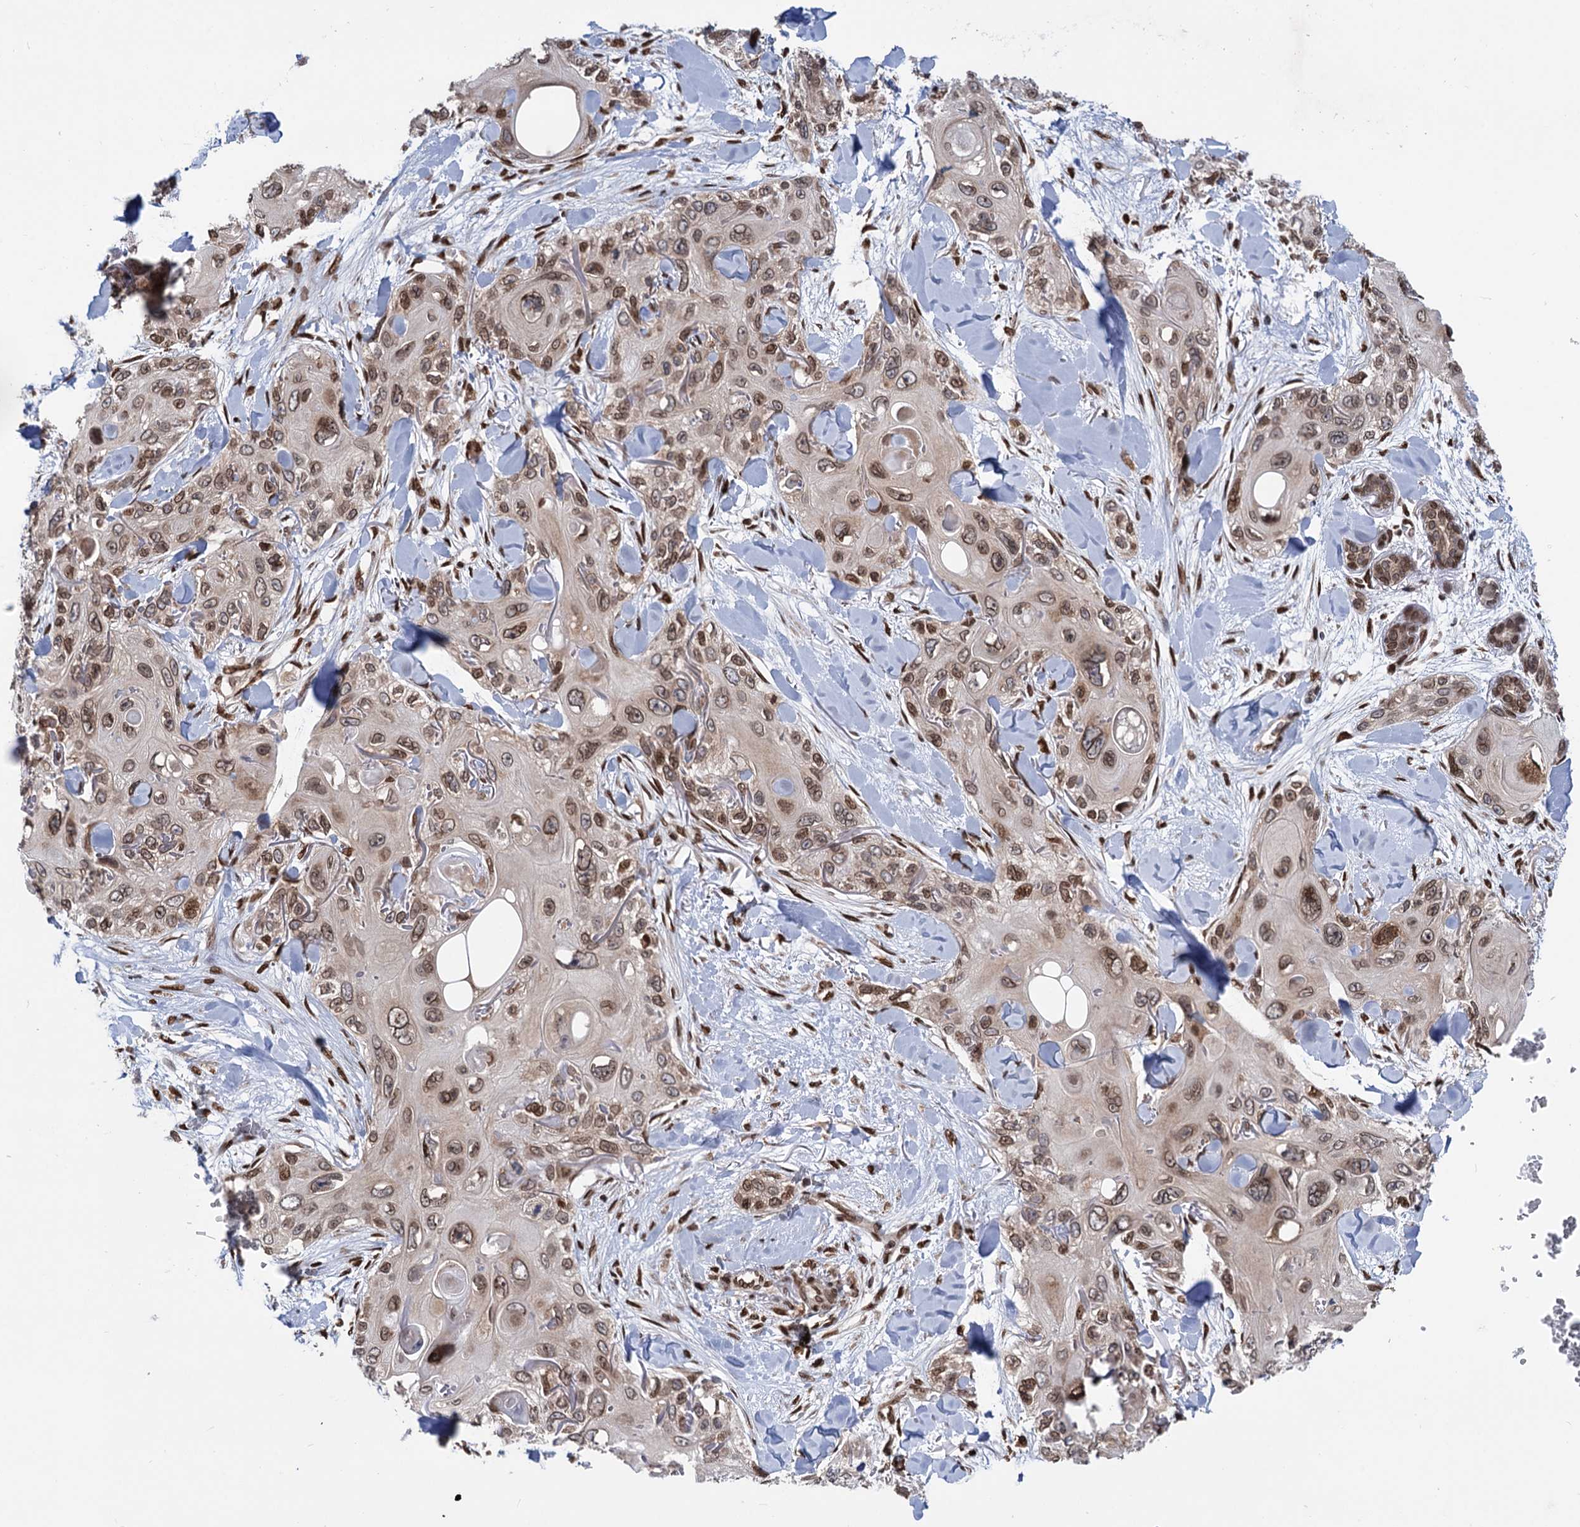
{"staining": {"intensity": "moderate", "quantity": ">75%", "location": "nuclear"}, "tissue": "skin cancer", "cell_type": "Tumor cells", "image_type": "cancer", "snomed": [{"axis": "morphology", "description": "Normal tissue, NOS"}, {"axis": "morphology", "description": "Squamous cell carcinoma, NOS"}, {"axis": "topography", "description": "Skin"}], "caption": "Moderate nuclear positivity for a protein is present in about >75% of tumor cells of skin squamous cell carcinoma using IHC.", "gene": "MESD", "patient": {"sex": "male", "age": 72}}